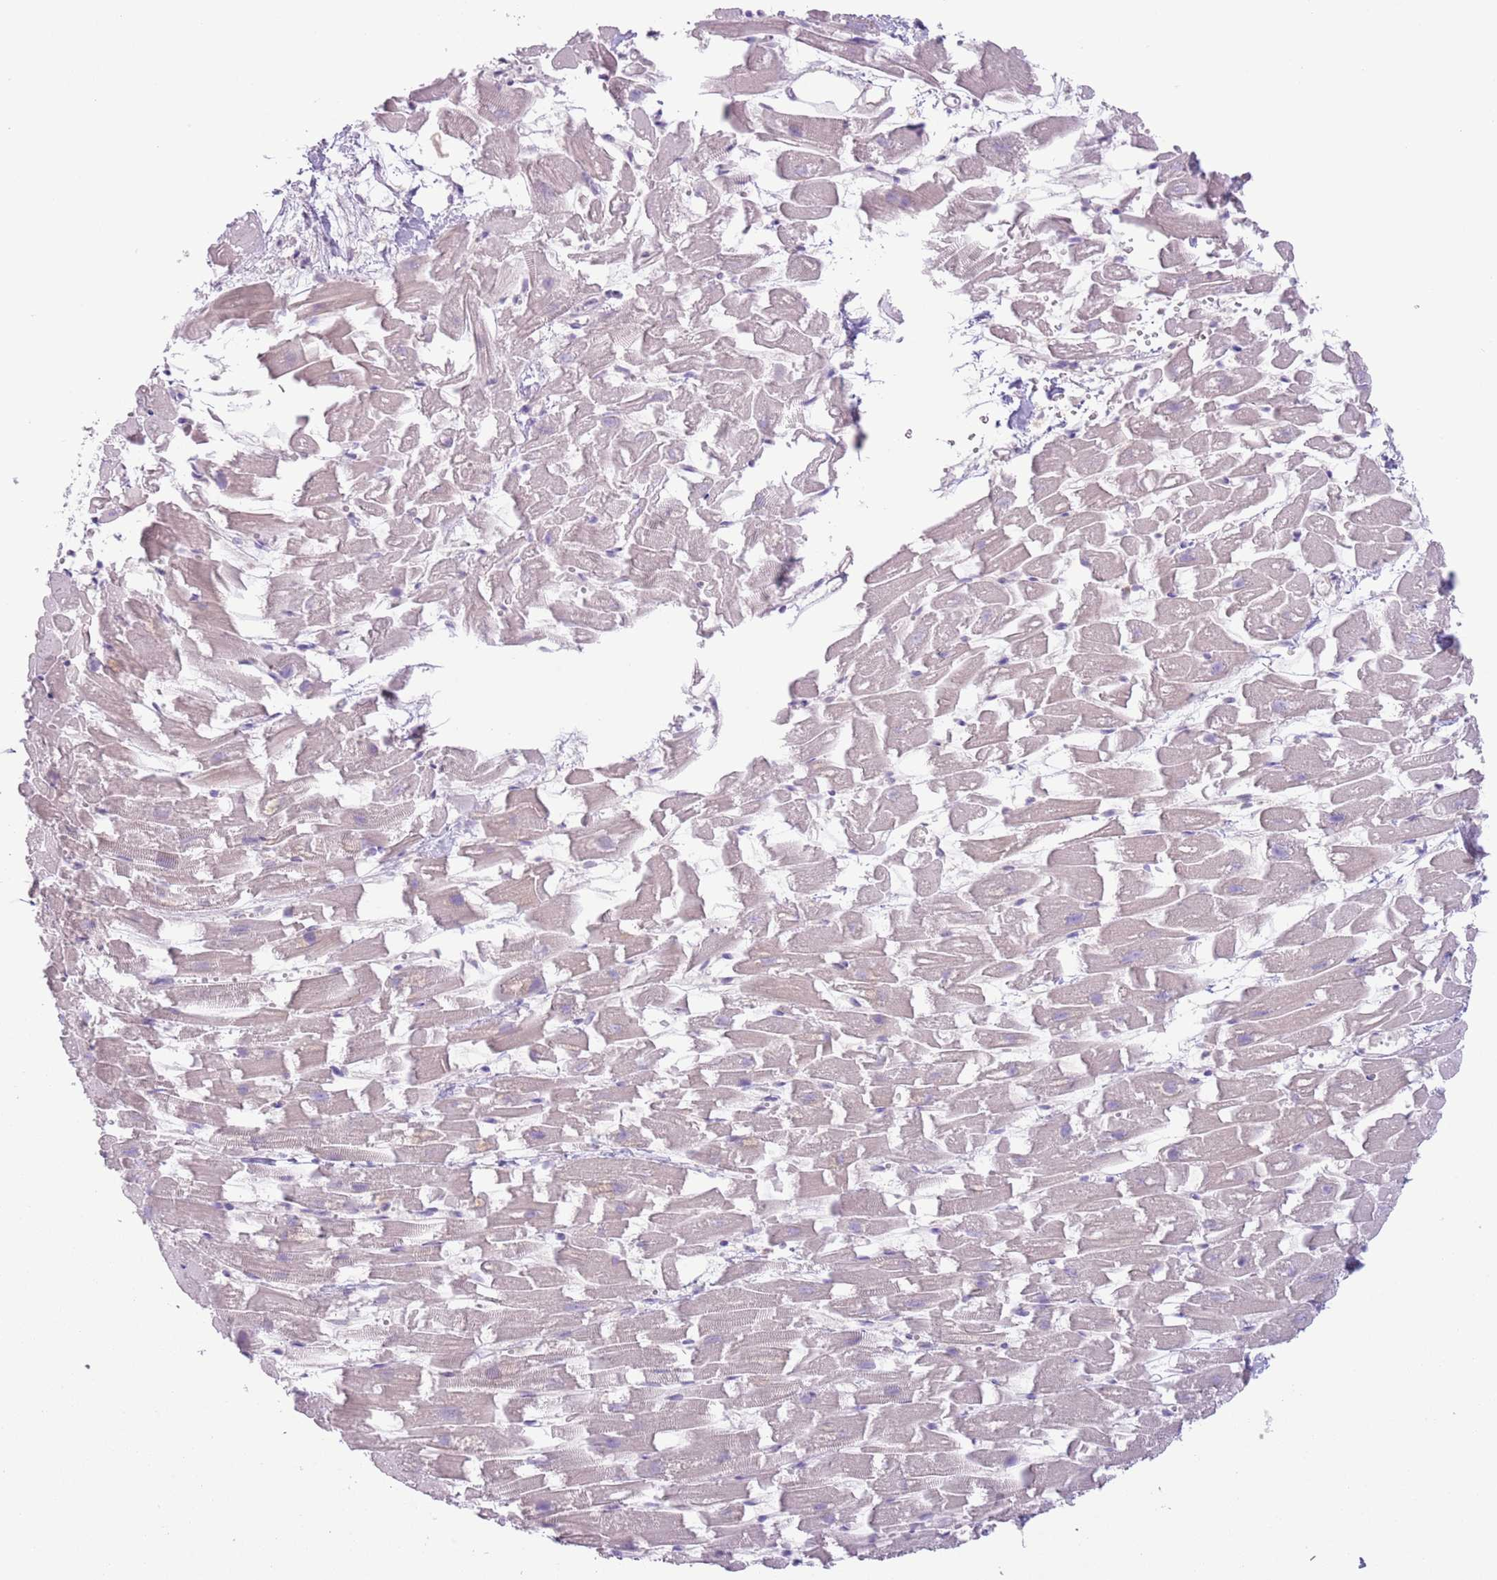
{"staining": {"intensity": "weak", "quantity": "<25%", "location": "cytoplasmic/membranous"}, "tissue": "heart muscle", "cell_type": "Cardiomyocytes", "image_type": "normal", "snomed": [{"axis": "morphology", "description": "Normal tissue, NOS"}, {"axis": "topography", "description": "Heart"}], "caption": "DAB (3,3'-diaminobenzidine) immunohistochemical staining of unremarkable heart muscle exhibits no significant positivity in cardiomyocytes. (DAB immunohistochemistry, high magnification).", "gene": "COPE", "patient": {"sex": "female", "age": 64}}